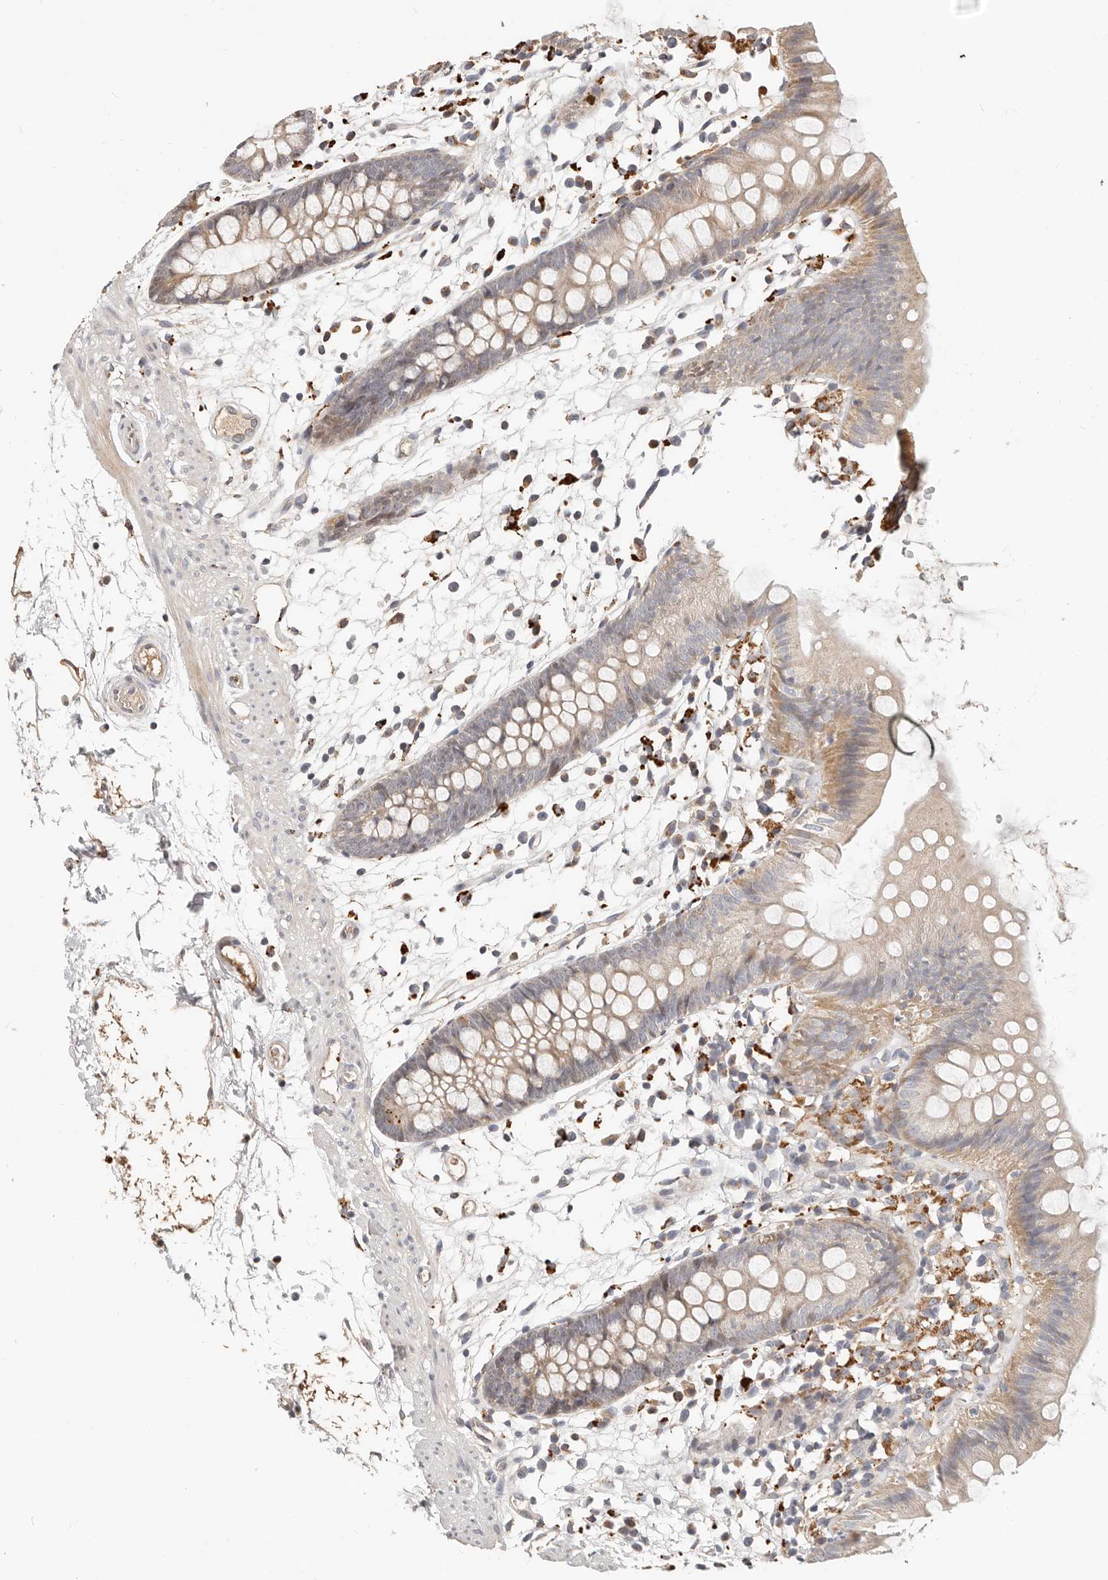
{"staining": {"intensity": "weak", "quantity": ">75%", "location": "cytoplasmic/membranous"}, "tissue": "colon", "cell_type": "Endothelial cells", "image_type": "normal", "snomed": [{"axis": "morphology", "description": "Normal tissue, NOS"}, {"axis": "topography", "description": "Colon"}], "caption": "Endothelial cells exhibit low levels of weak cytoplasmic/membranous expression in about >75% of cells in unremarkable human colon. Using DAB (3,3'-diaminobenzidine) (brown) and hematoxylin (blue) stains, captured at high magnification using brightfield microscopy.", "gene": "ZRANB1", "patient": {"sex": "male", "age": 56}}